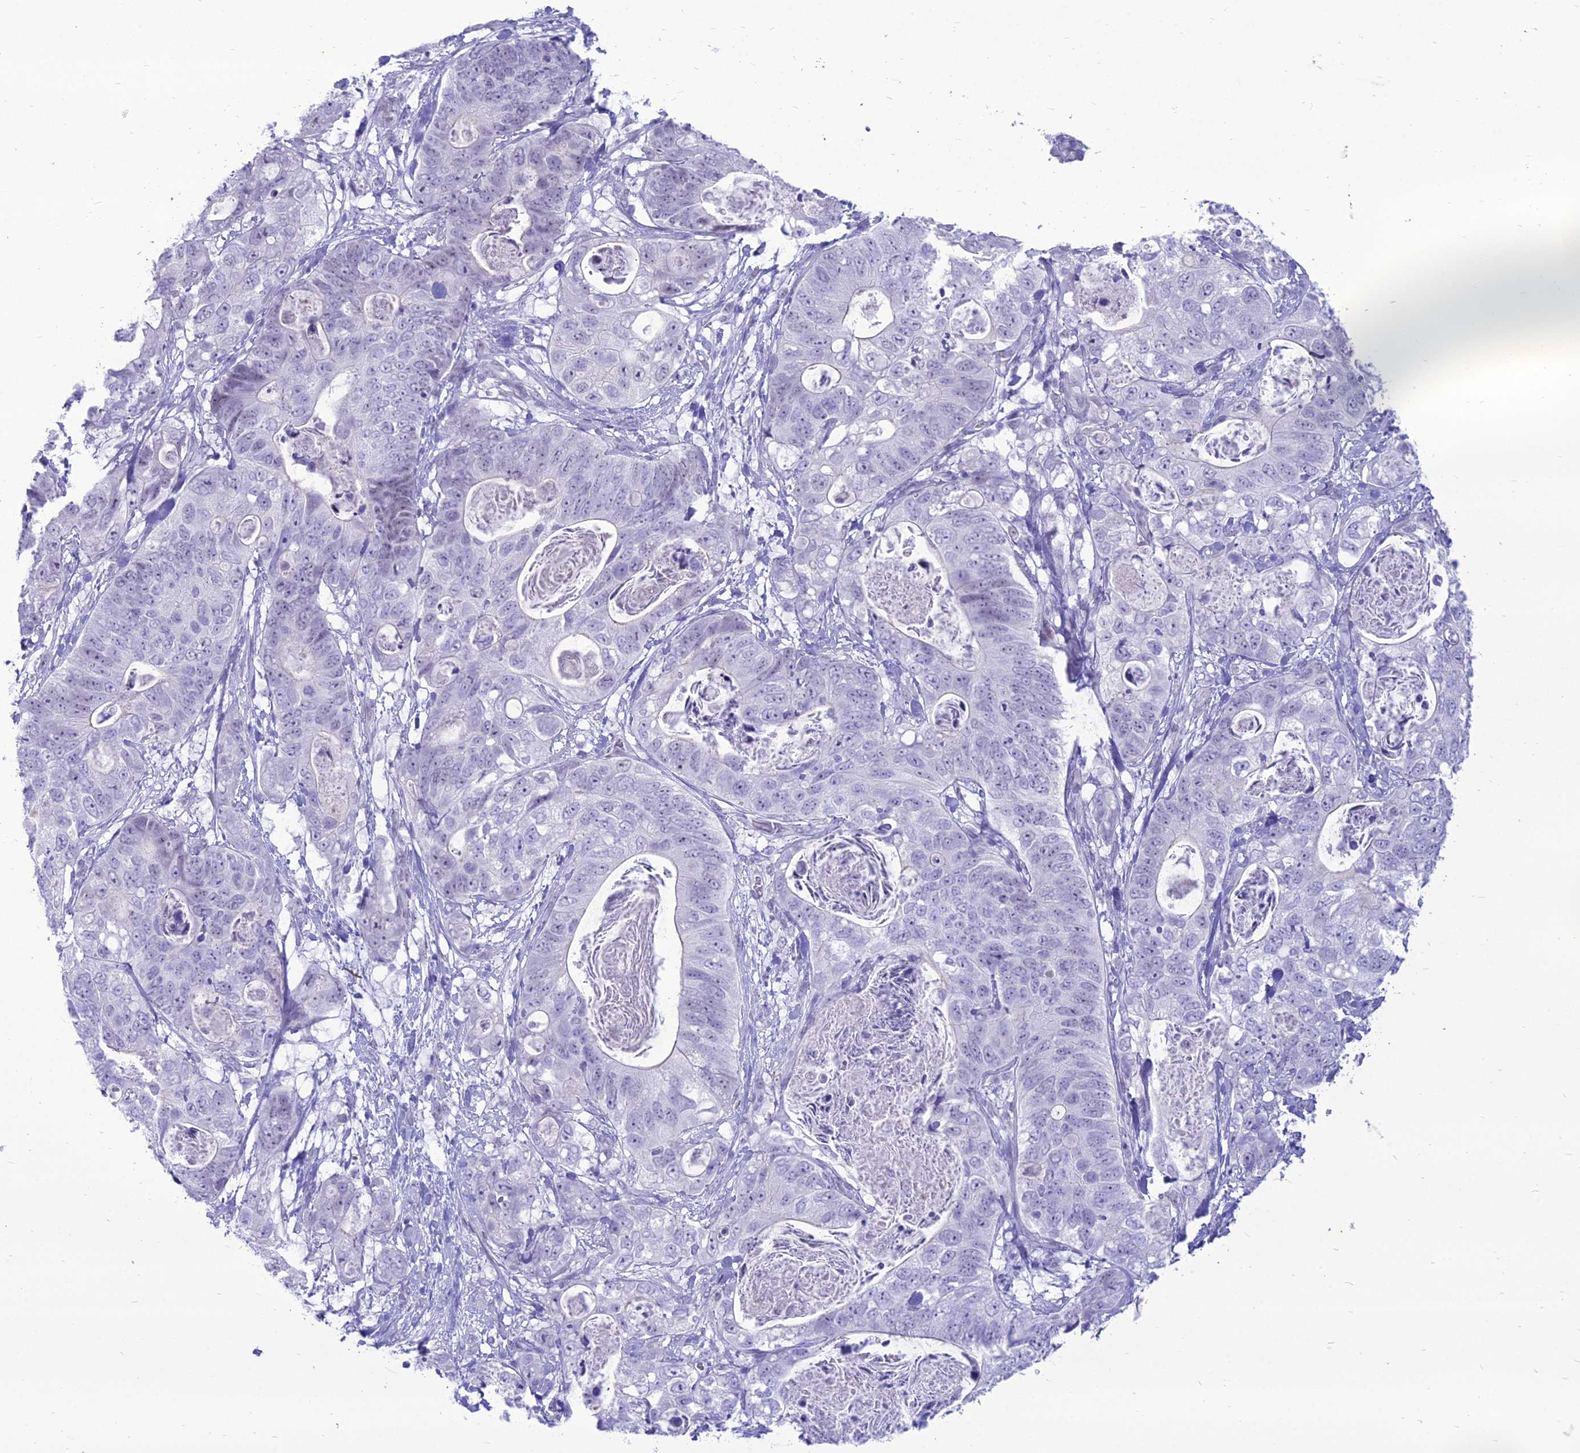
{"staining": {"intensity": "negative", "quantity": "none", "location": "none"}, "tissue": "stomach cancer", "cell_type": "Tumor cells", "image_type": "cancer", "snomed": [{"axis": "morphology", "description": "Normal tissue, NOS"}, {"axis": "morphology", "description": "Adenocarcinoma, NOS"}, {"axis": "topography", "description": "Stomach"}], "caption": "Tumor cells are negative for protein expression in human adenocarcinoma (stomach).", "gene": "DHX40", "patient": {"sex": "female", "age": 89}}